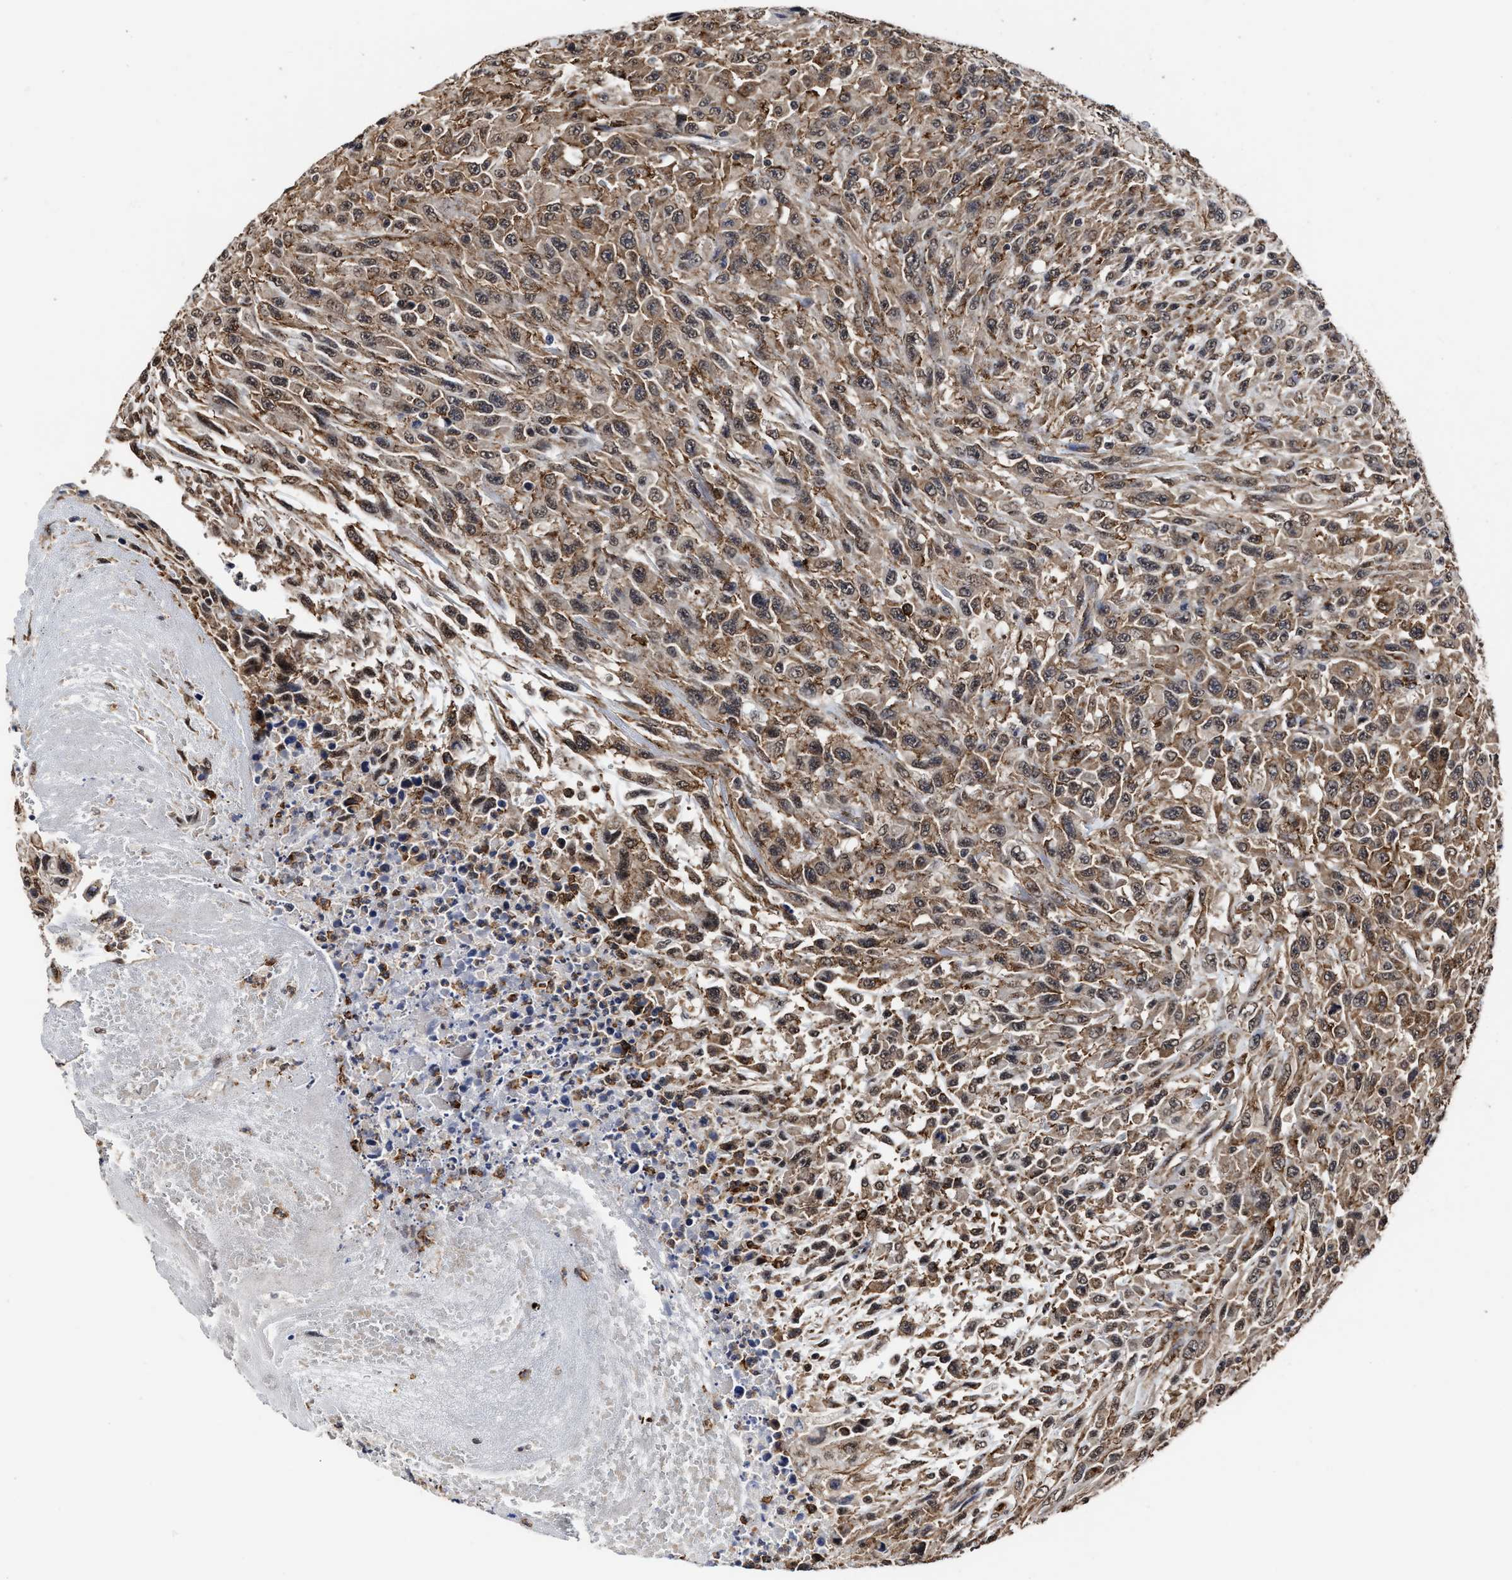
{"staining": {"intensity": "moderate", "quantity": ">75%", "location": "cytoplasmic/membranous,nuclear"}, "tissue": "urothelial cancer", "cell_type": "Tumor cells", "image_type": "cancer", "snomed": [{"axis": "morphology", "description": "Urothelial carcinoma, High grade"}, {"axis": "topography", "description": "Urinary bladder"}], "caption": "Protein staining of urothelial cancer tissue reveals moderate cytoplasmic/membranous and nuclear positivity in approximately >75% of tumor cells.", "gene": "SEPTIN2", "patient": {"sex": "male", "age": 66}}